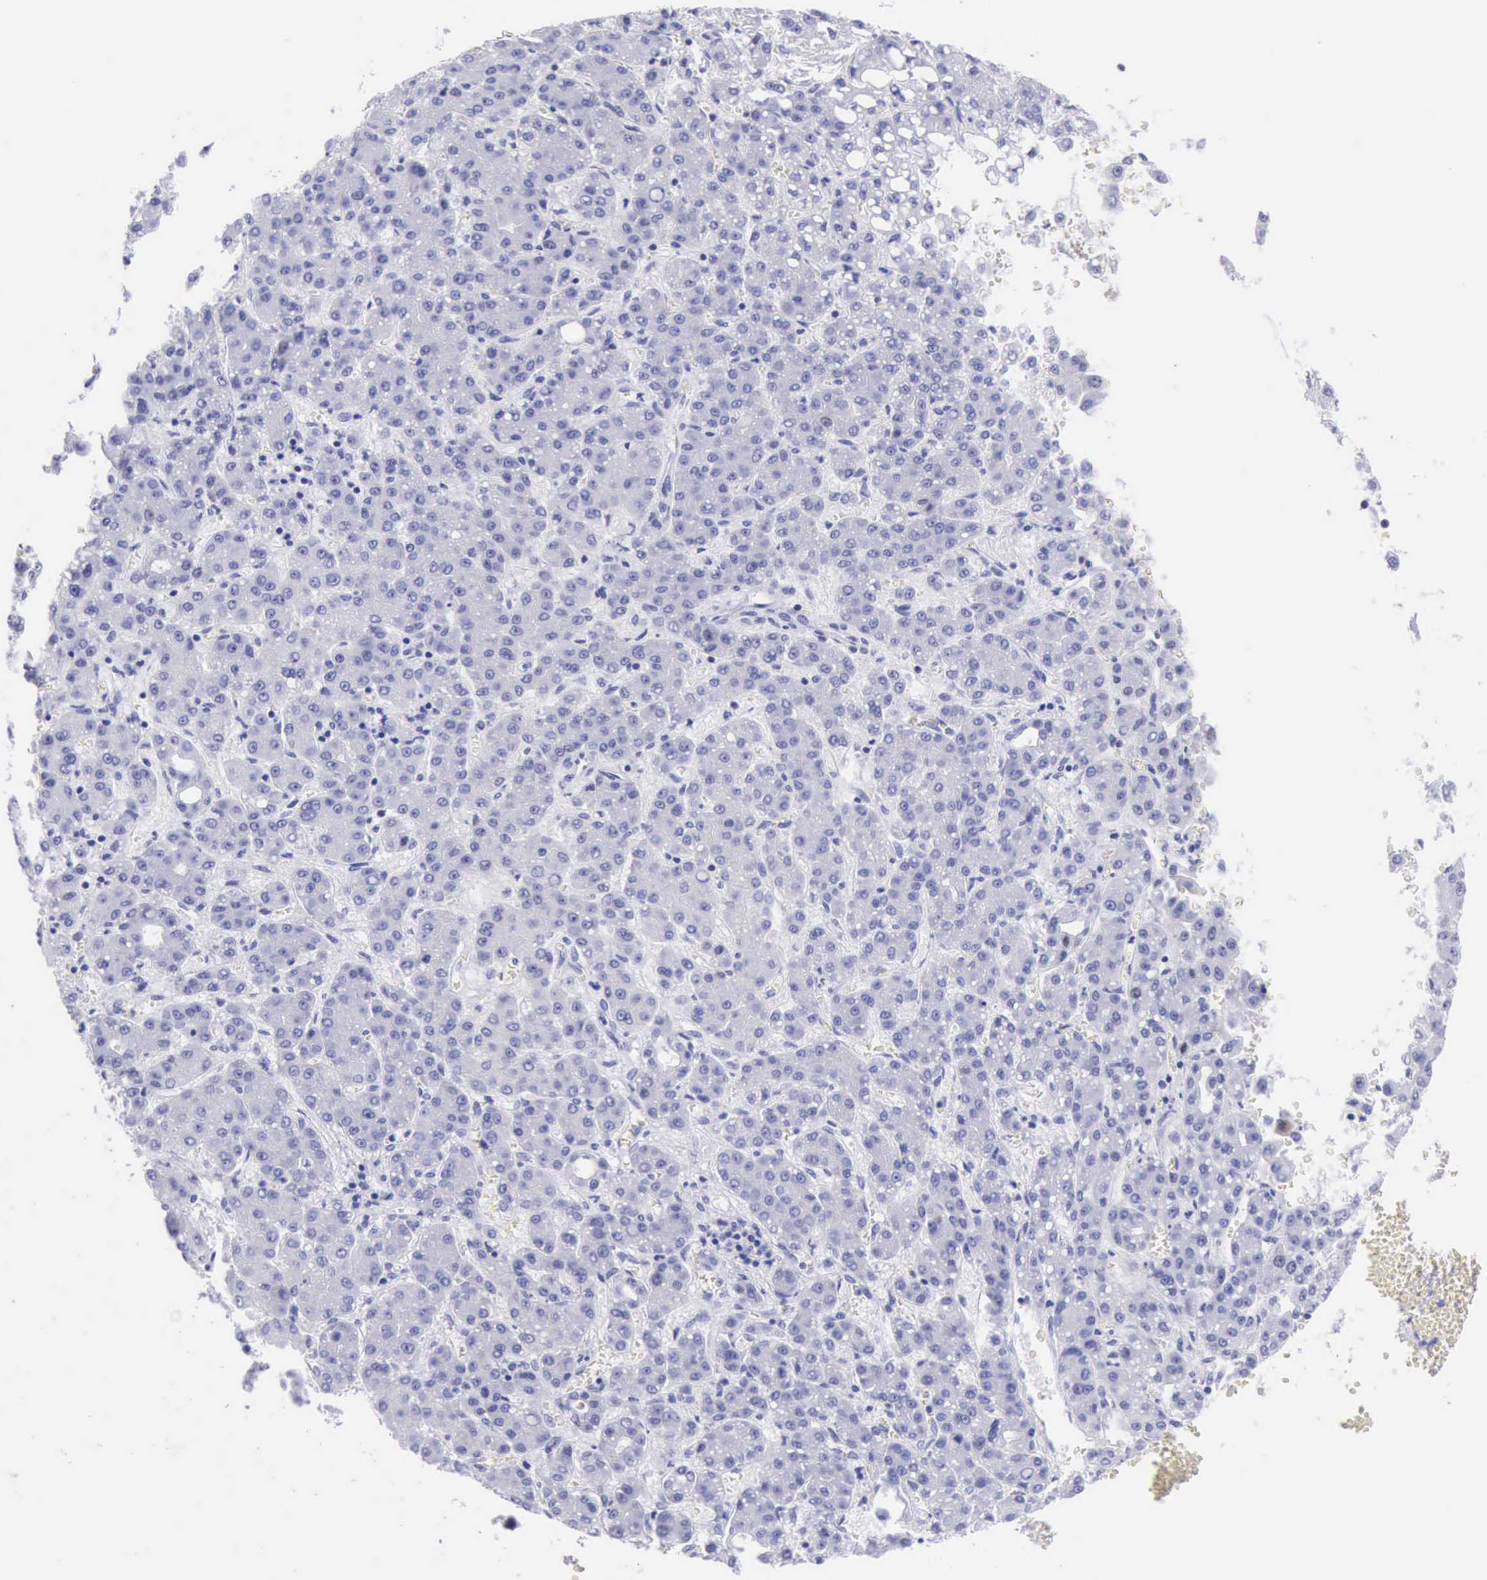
{"staining": {"intensity": "negative", "quantity": "none", "location": "none"}, "tissue": "liver cancer", "cell_type": "Tumor cells", "image_type": "cancer", "snomed": [{"axis": "morphology", "description": "Carcinoma, Hepatocellular, NOS"}, {"axis": "topography", "description": "Liver"}], "caption": "Liver hepatocellular carcinoma was stained to show a protein in brown. There is no significant positivity in tumor cells.", "gene": "MCM2", "patient": {"sex": "male", "age": 69}}